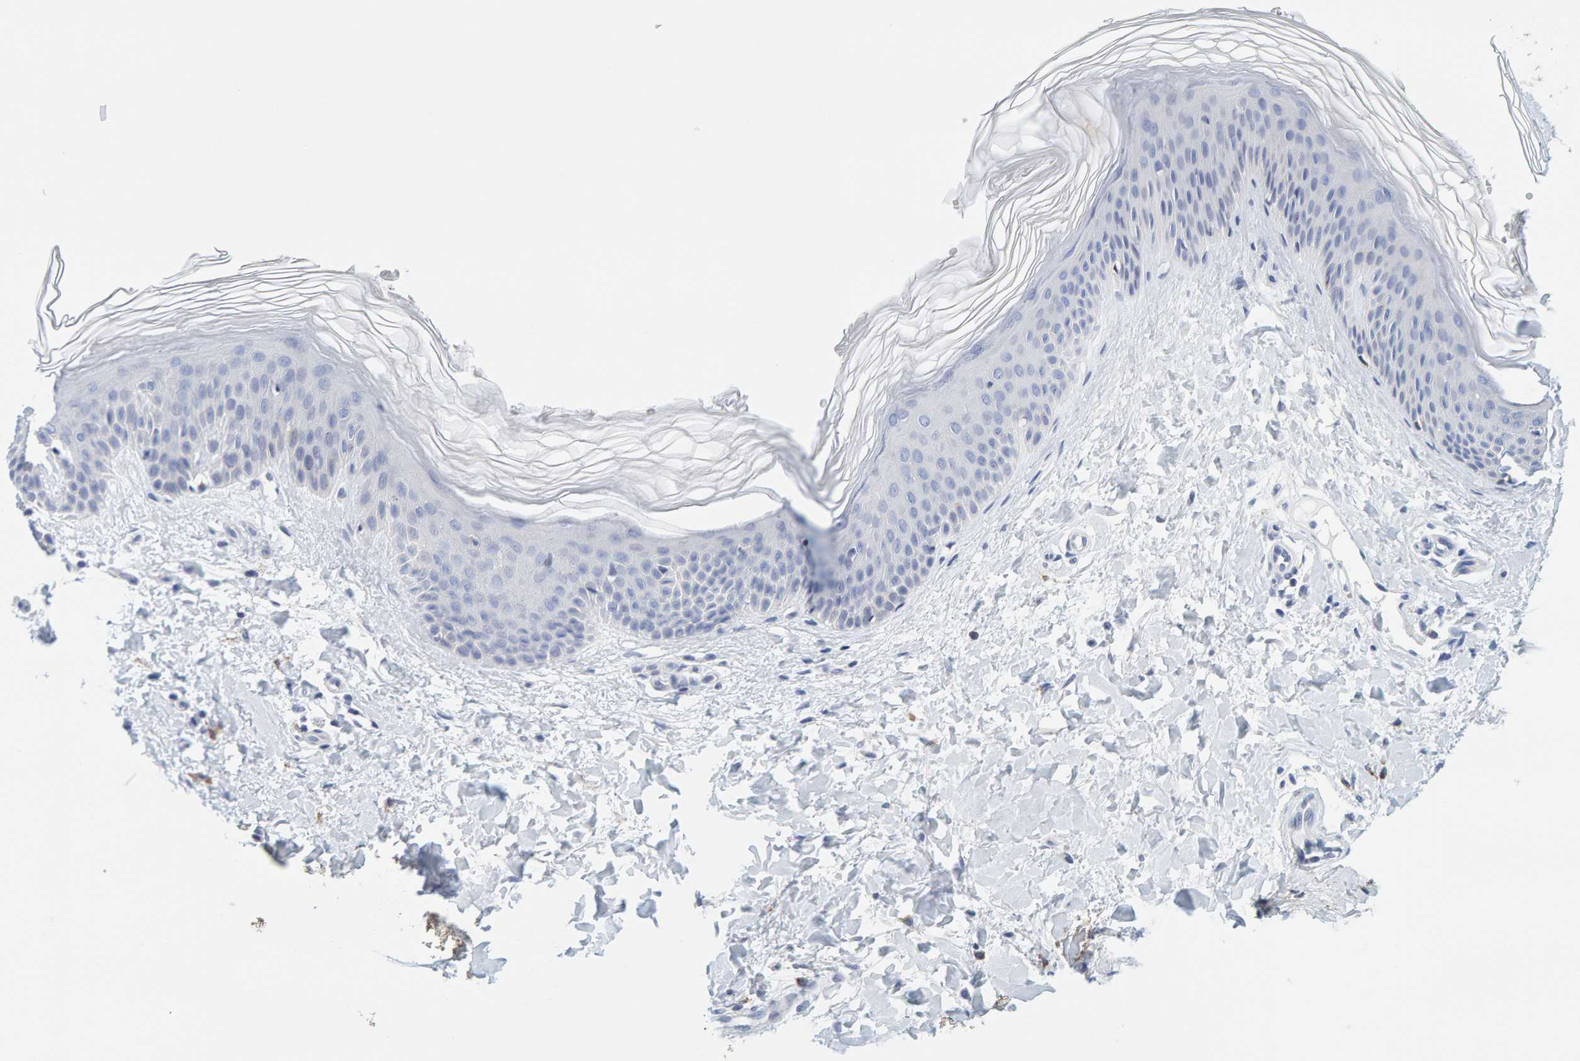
{"staining": {"intensity": "negative", "quantity": "none", "location": "none"}, "tissue": "skin", "cell_type": "Fibroblasts", "image_type": "normal", "snomed": [{"axis": "morphology", "description": "Normal tissue, NOS"}, {"axis": "morphology", "description": "Malignant melanoma, Metastatic site"}, {"axis": "topography", "description": "Skin"}], "caption": "Skin was stained to show a protein in brown. There is no significant expression in fibroblasts. The staining is performed using DAB (3,3'-diaminobenzidine) brown chromogen with nuclei counter-stained in using hematoxylin.", "gene": "MOG", "patient": {"sex": "male", "age": 41}}